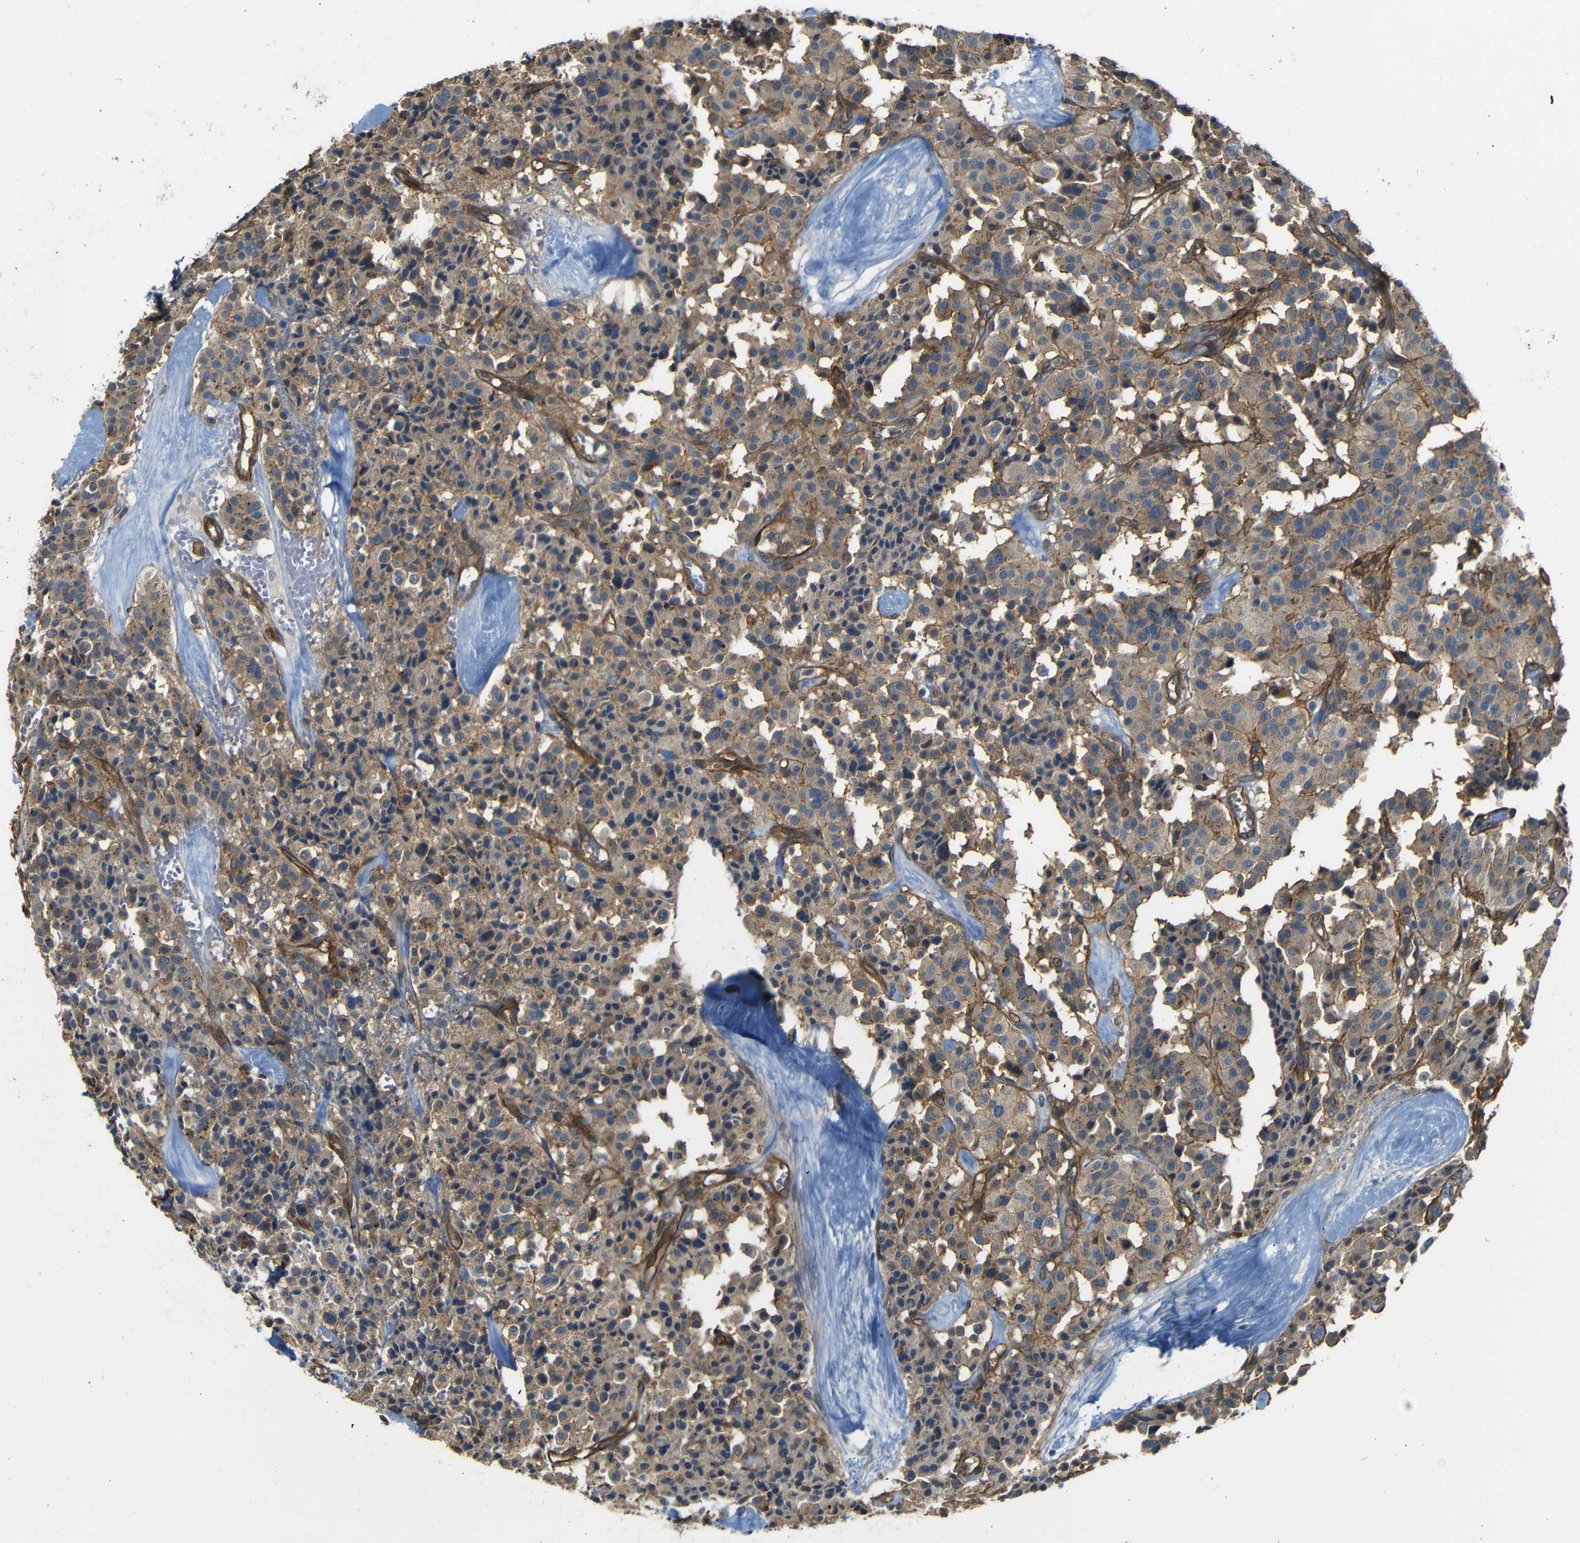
{"staining": {"intensity": "moderate", "quantity": ">75%", "location": "cytoplasmic/membranous"}, "tissue": "carcinoid", "cell_type": "Tumor cells", "image_type": "cancer", "snomed": [{"axis": "morphology", "description": "Carcinoid, malignant, NOS"}, {"axis": "topography", "description": "Lung"}], "caption": "About >75% of tumor cells in carcinoid (malignant) show moderate cytoplasmic/membranous protein expression as visualized by brown immunohistochemical staining.", "gene": "RELL1", "patient": {"sex": "male", "age": 30}}